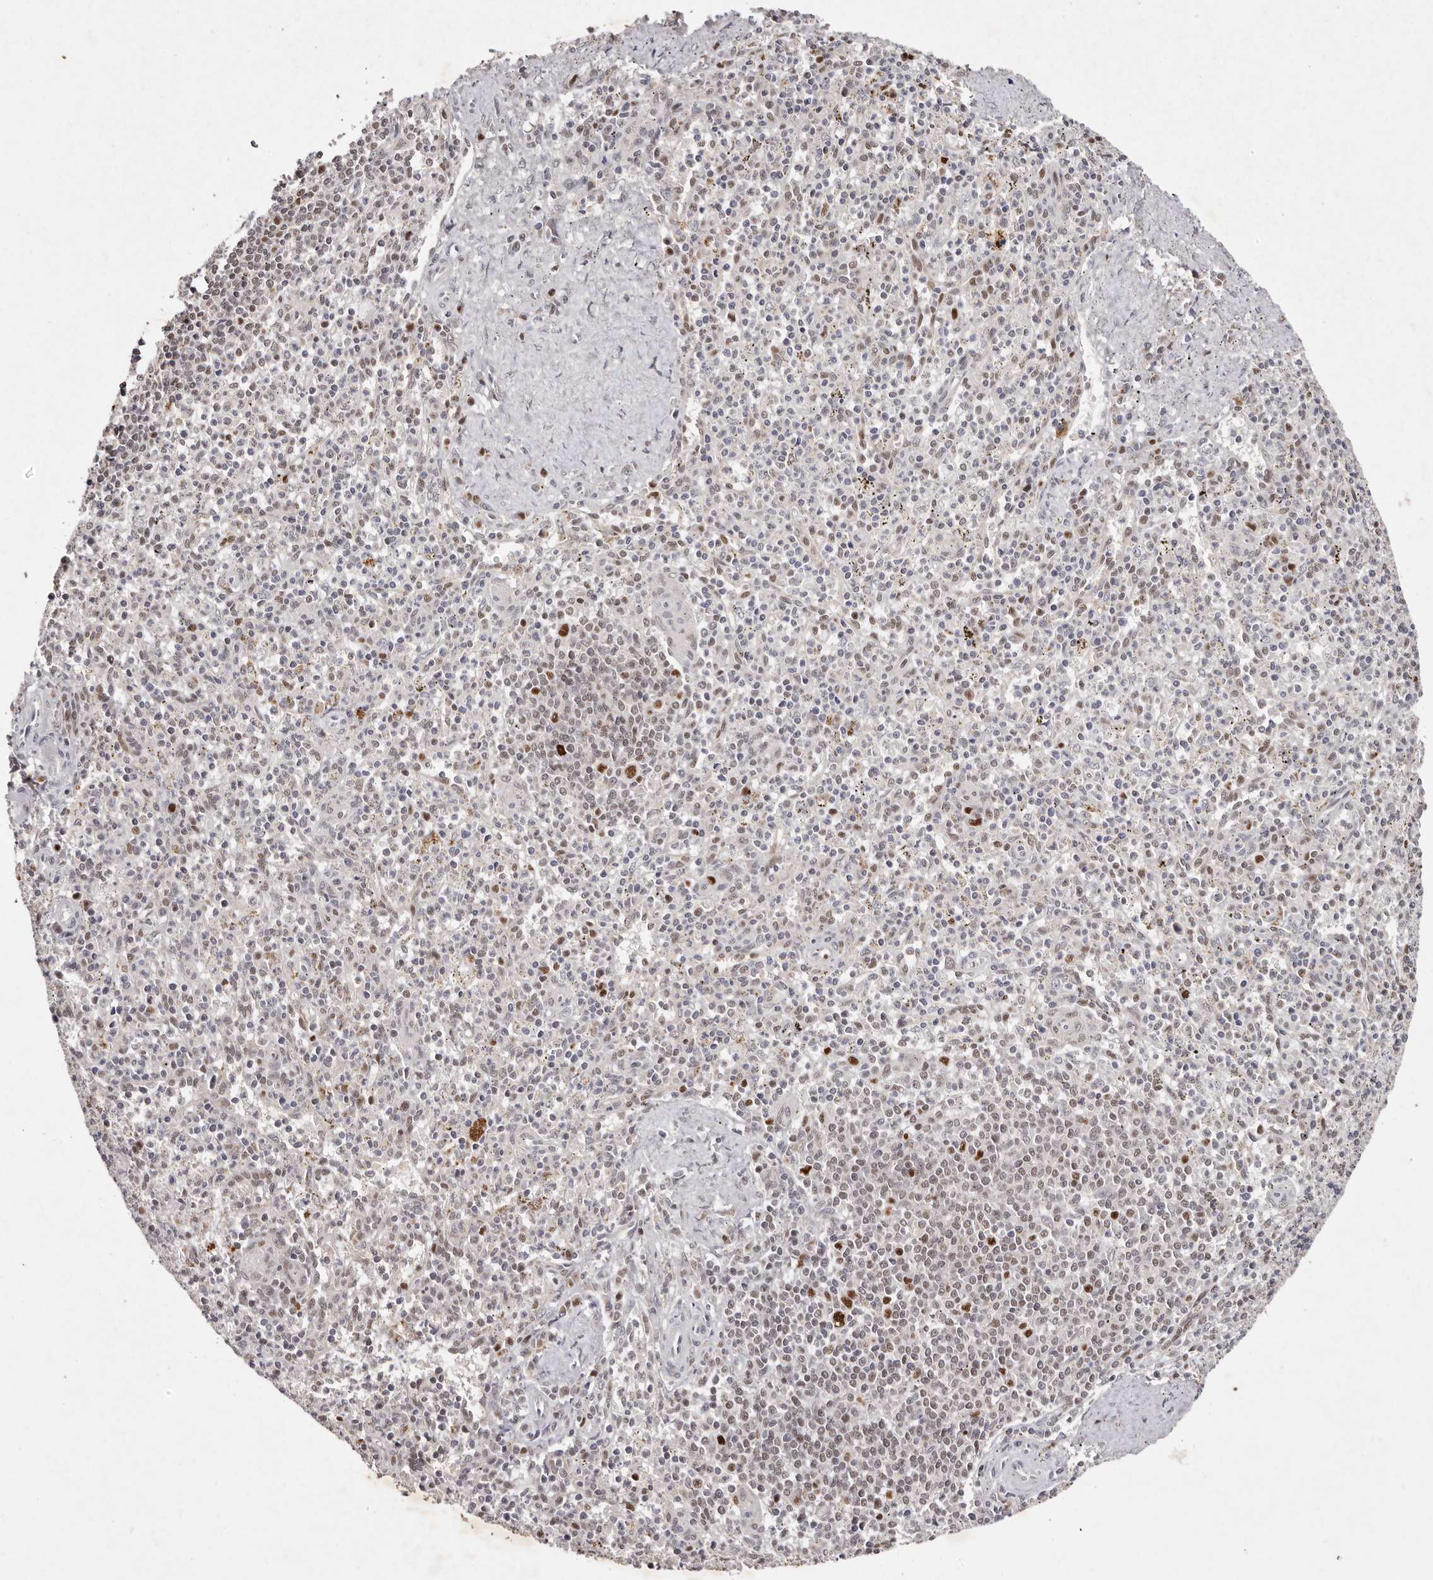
{"staining": {"intensity": "moderate", "quantity": "<25%", "location": "nuclear"}, "tissue": "spleen", "cell_type": "Cells in red pulp", "image_type": "normal", "snomed": [{"axis": "morphology", "description": "Normal tissue, NOS"}, {"axis": "topography", "description": "Spleen"}], "caption": "The histopathology image demonstrates staining of normal spleen, revealing moderate nuclear protein positivity (brown color) within cells in red pulp.", "gene": "KLF7", "patient": {"sex": "male", "age": 72}}